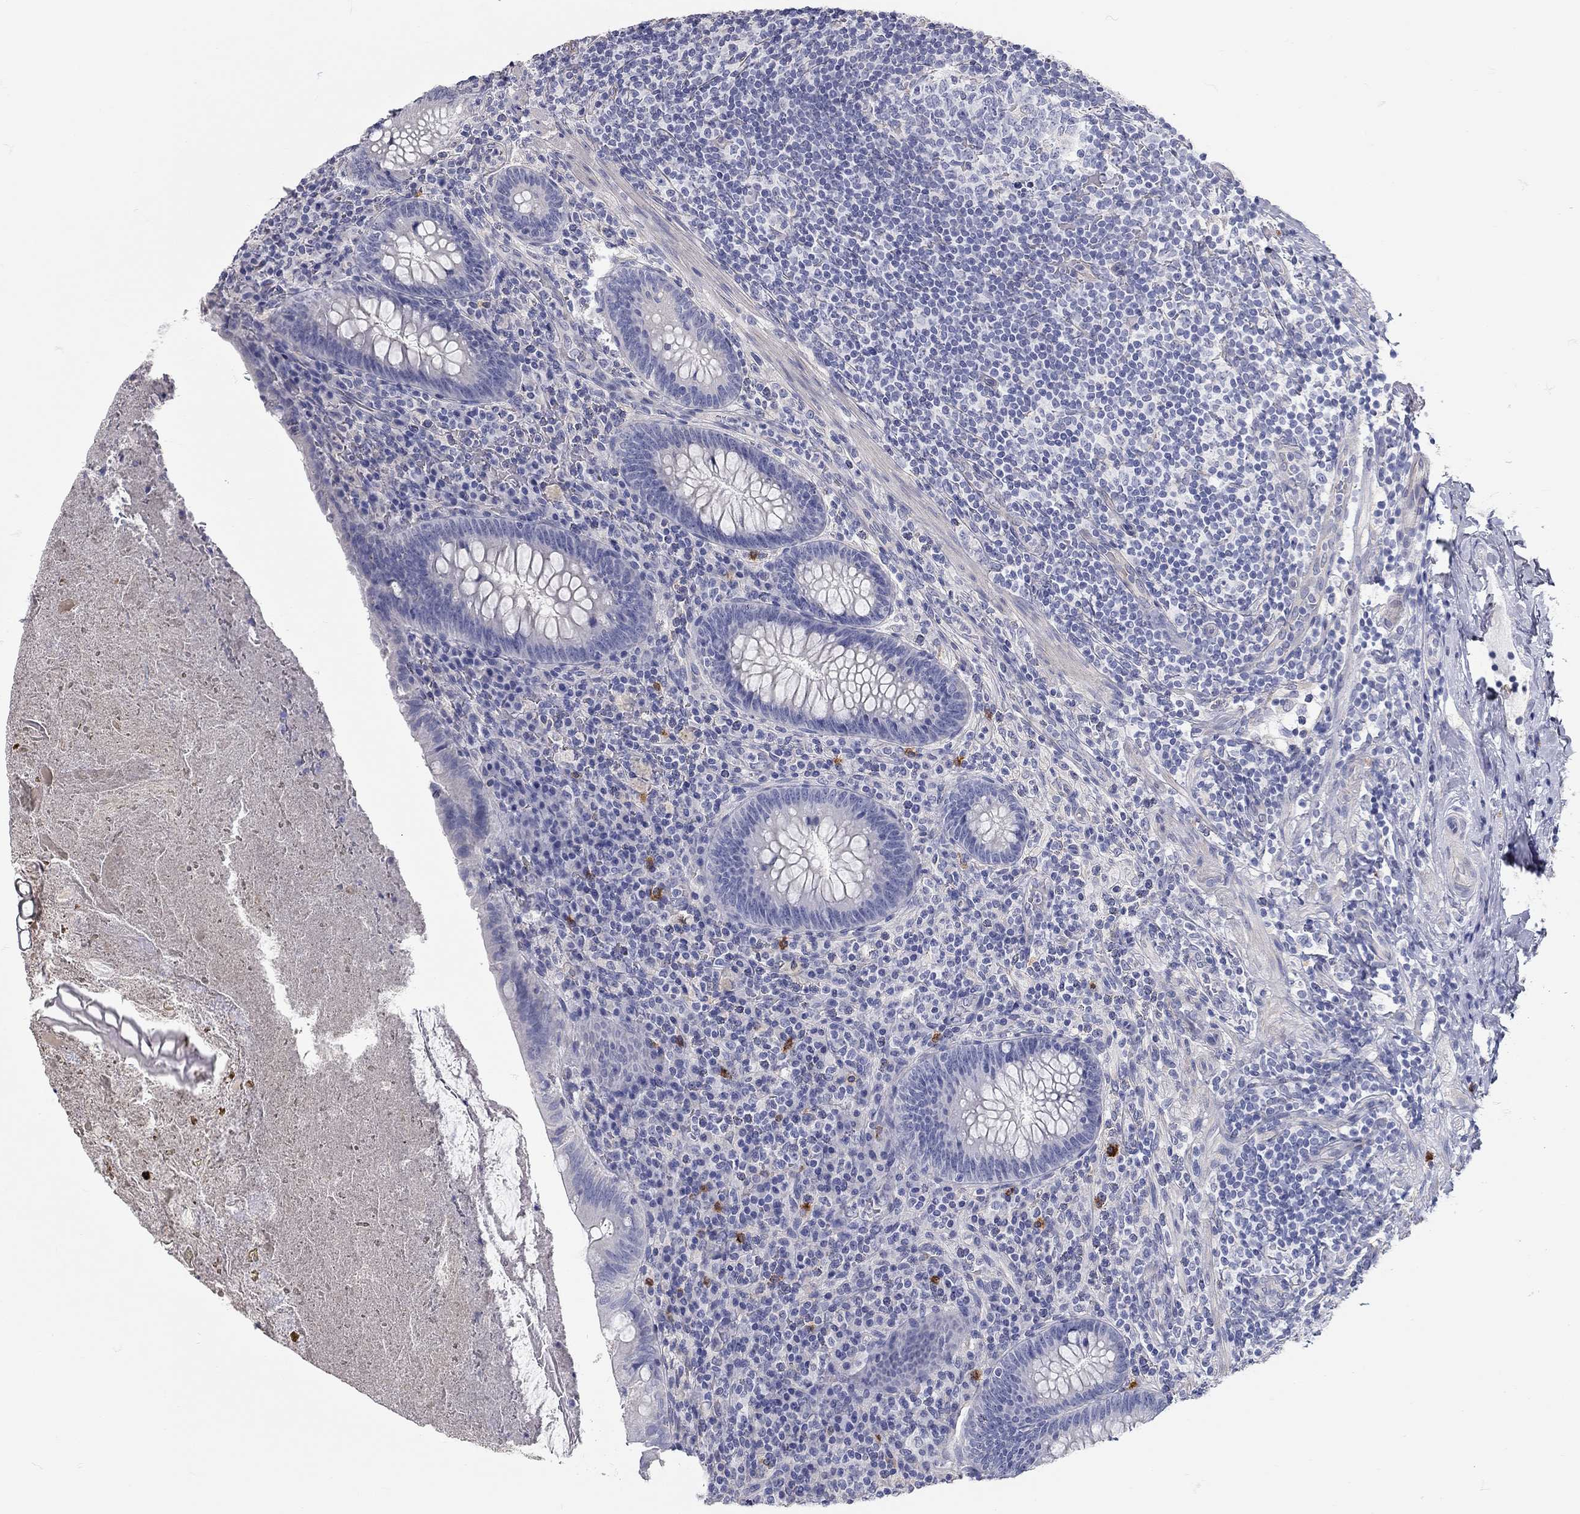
{"staining": {"intensity": "negative", "quantity": "none", "location": "none"}, "tissue": "appendix", "cell_type": "Glandular cells", "image_type": "normal", "snomed": [{"axis": "morphology", "description": "Normal tissue, NOS"}, {"axis": "topography", "description": "Appendix"}], "caption": "Glandular cells show no significant protein positivity in normal appendix.", "gene": "C10orf90", "patient": {"sex": "male", "age": 47}}